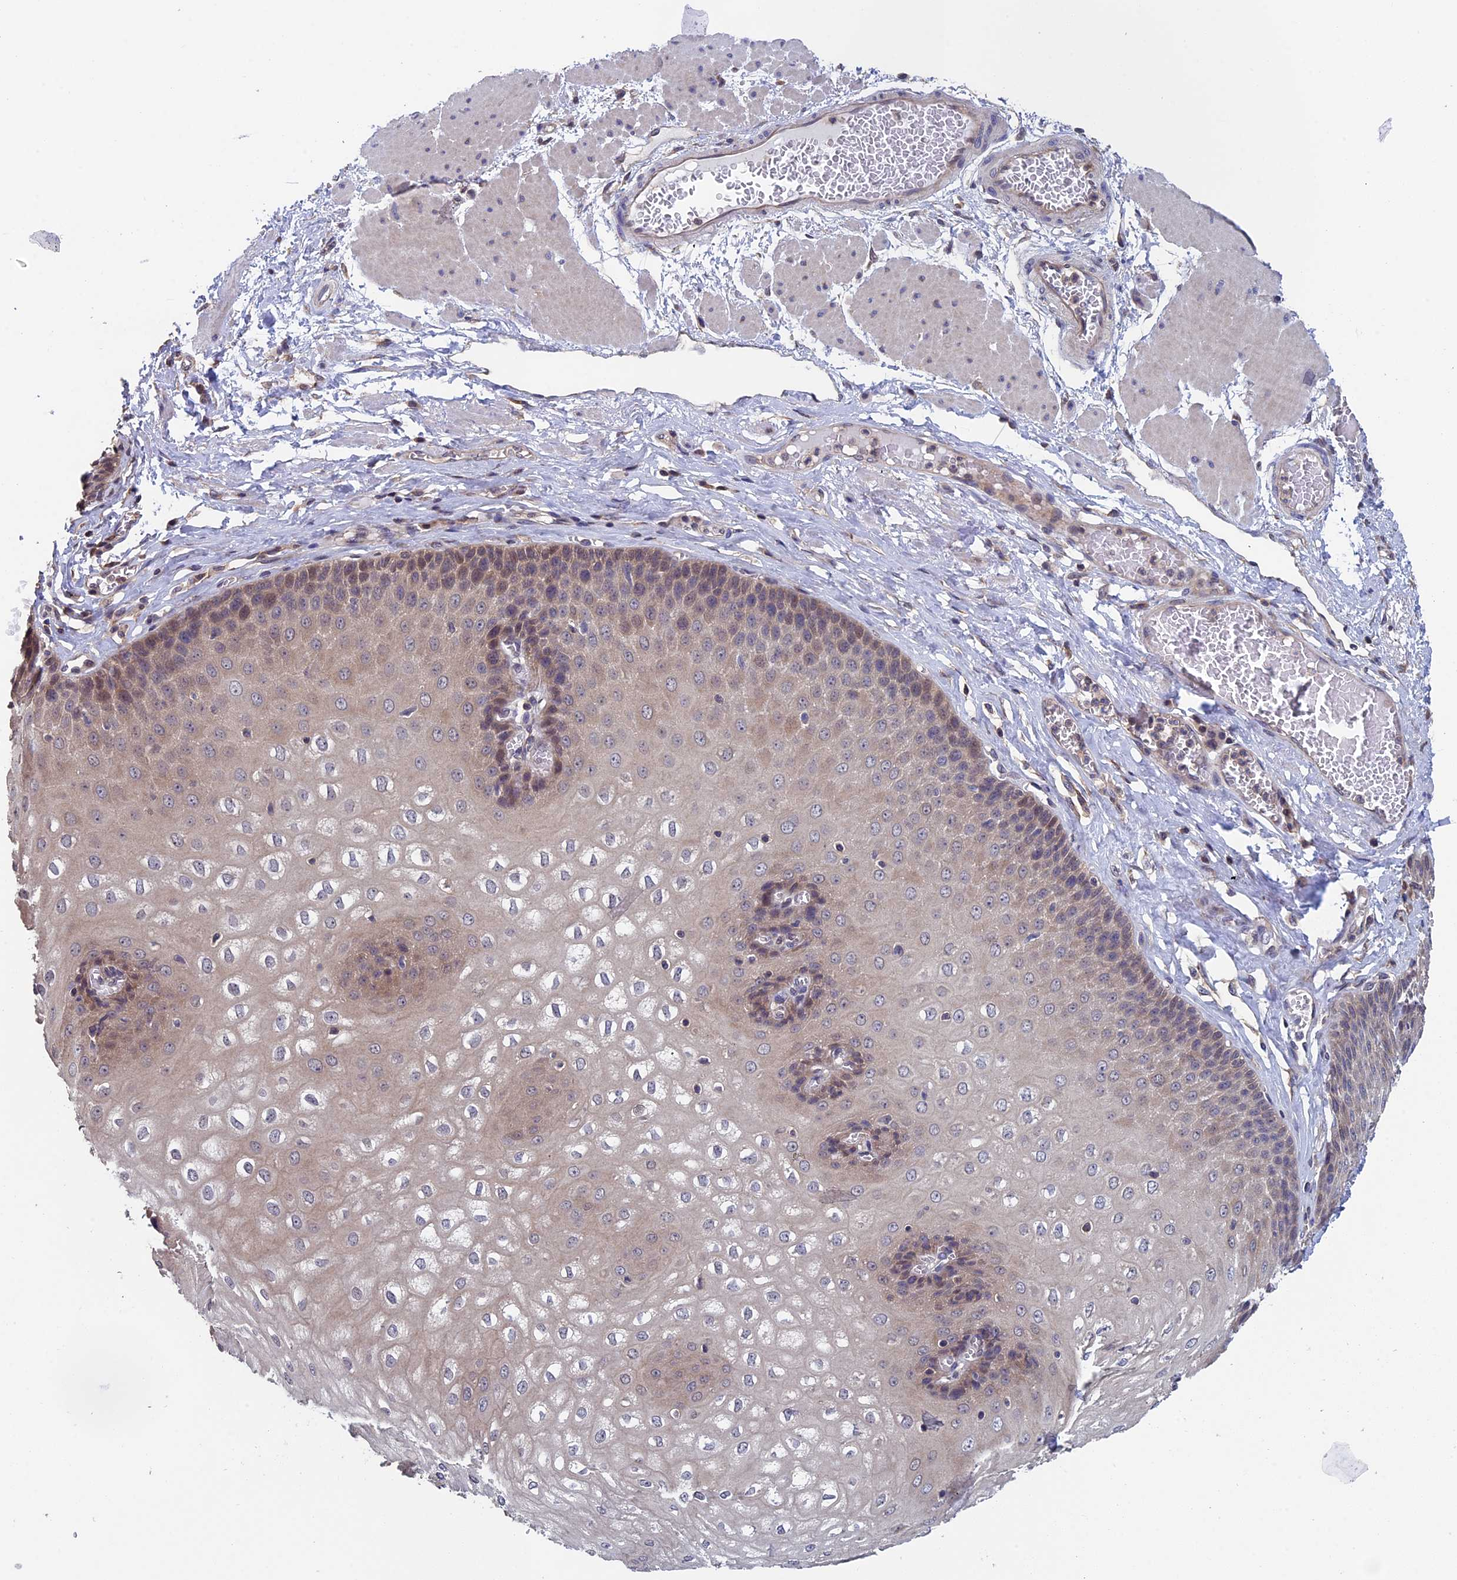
{"staining": {"intensity": "weak", "quantity": "25%-75%", "location": "cytoplasmic/membranous"}, "tissue": "esophagus", "cell_type": "Squamous epithelial cells", "image_type": "normal", "snomed": [{"axis": "morphology", "description": "Normal tissue, NOS"}, {"axis": "topography", "description": "Esophagus"}], "caption": "This photomicrograph demonstrates IHC staining of benign human esophagus, with low weak cytoplasmic/membranous staining in about 25%-75% of squamous epithelial cells.", "gene": "LCMT1", "patient": {"sex": "male", "age": 60}}